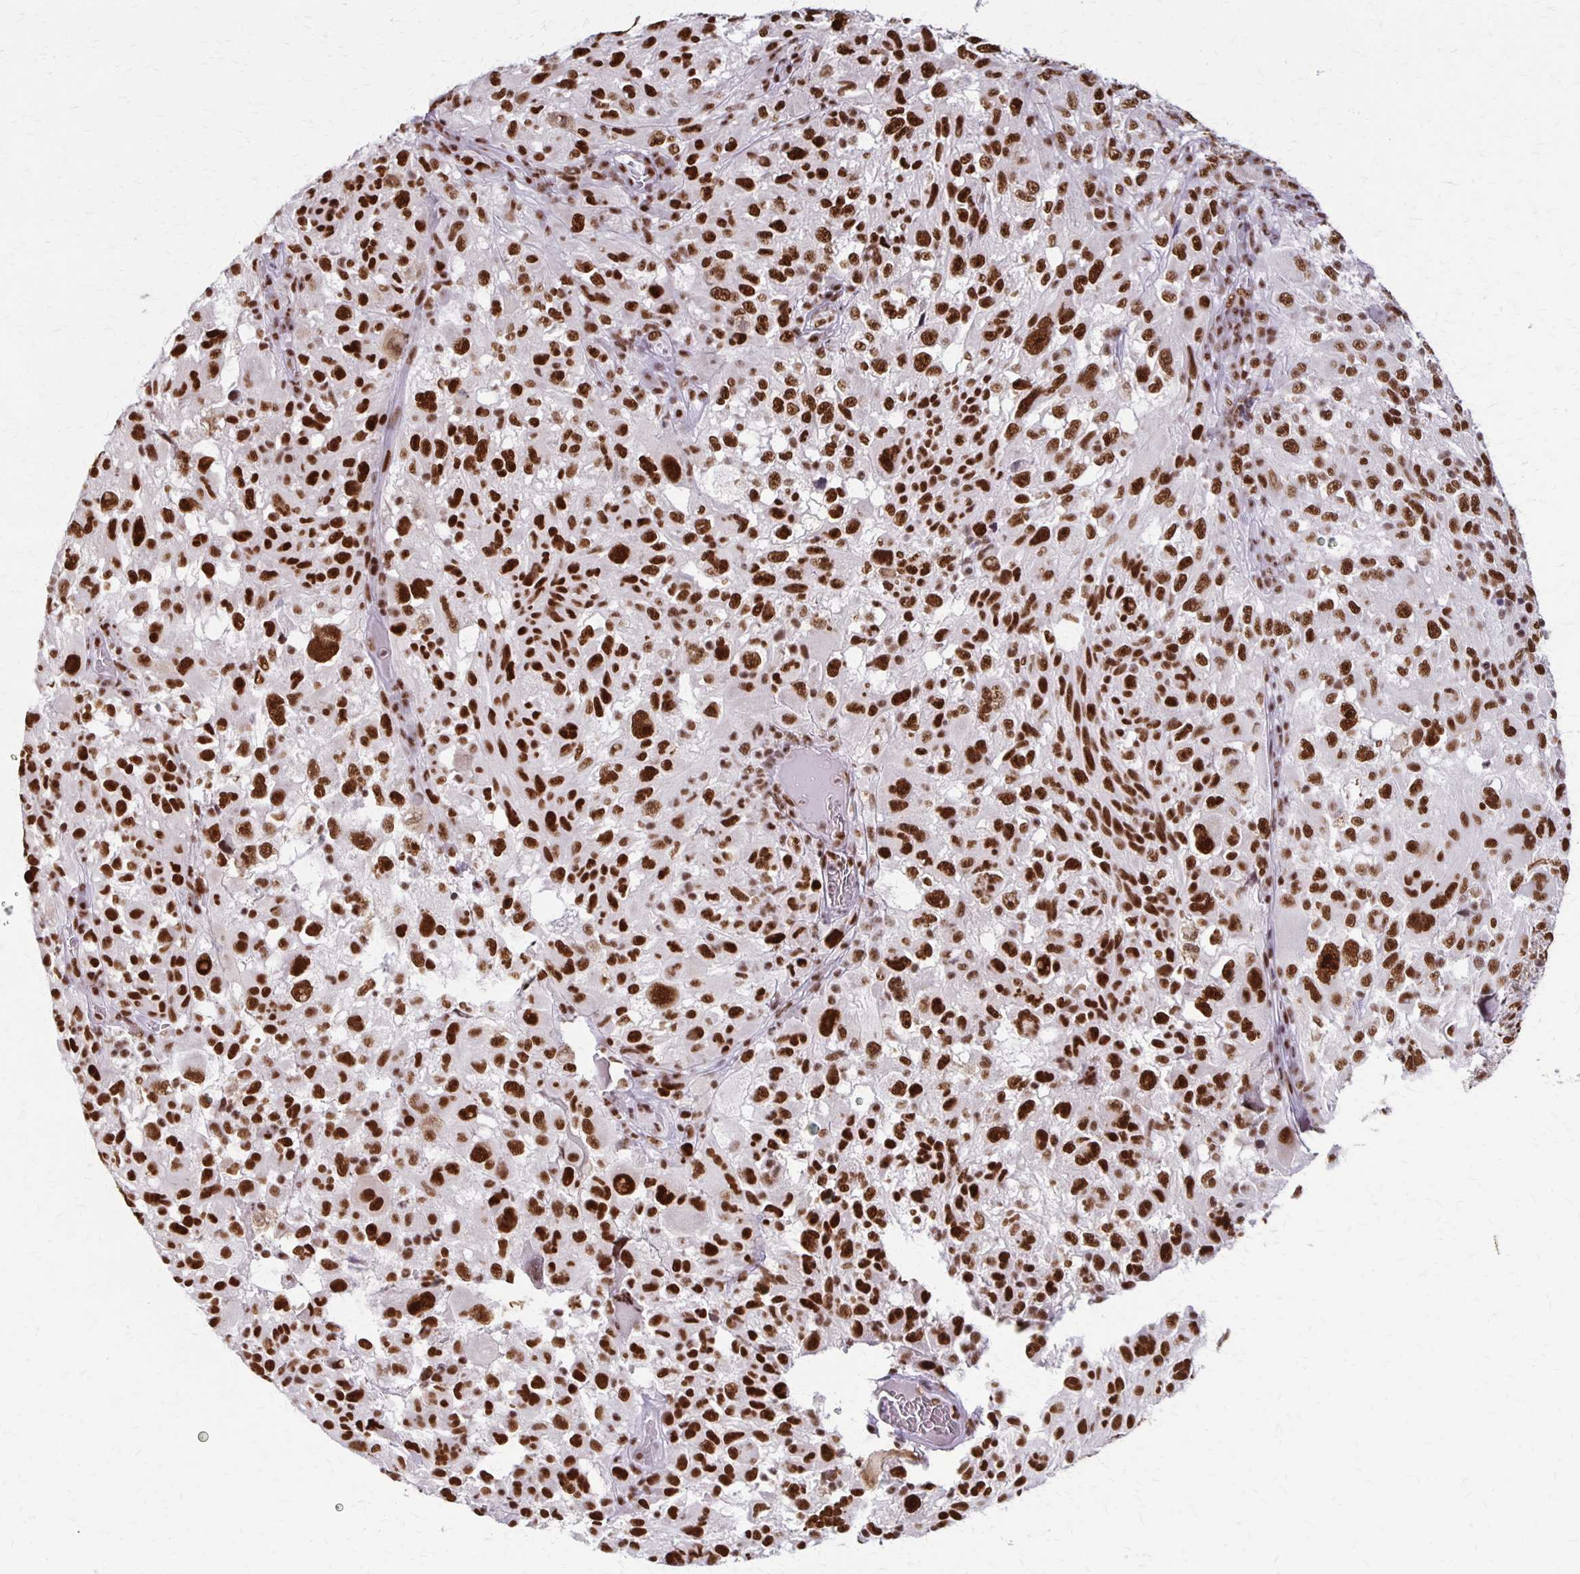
{"staining": {"intensity": "strong", "quantity": ">75%", "location": "nuclear"}, "tissue": "melanoma", "cell_type": "Tumor cells", "image_type": "cancer", "snomed": [{"axis": "morphology", "description": "Malignant melanoma, NOS"}, {"axis": "topography", "description": "Skin"}], "caption": "A high amount of strong nuclear expression is present in approximately >75% of tumor cells in malignant melanoma tissue.", "gene": "XRCC6", "patient": {"sex": "female", "age": 71}}